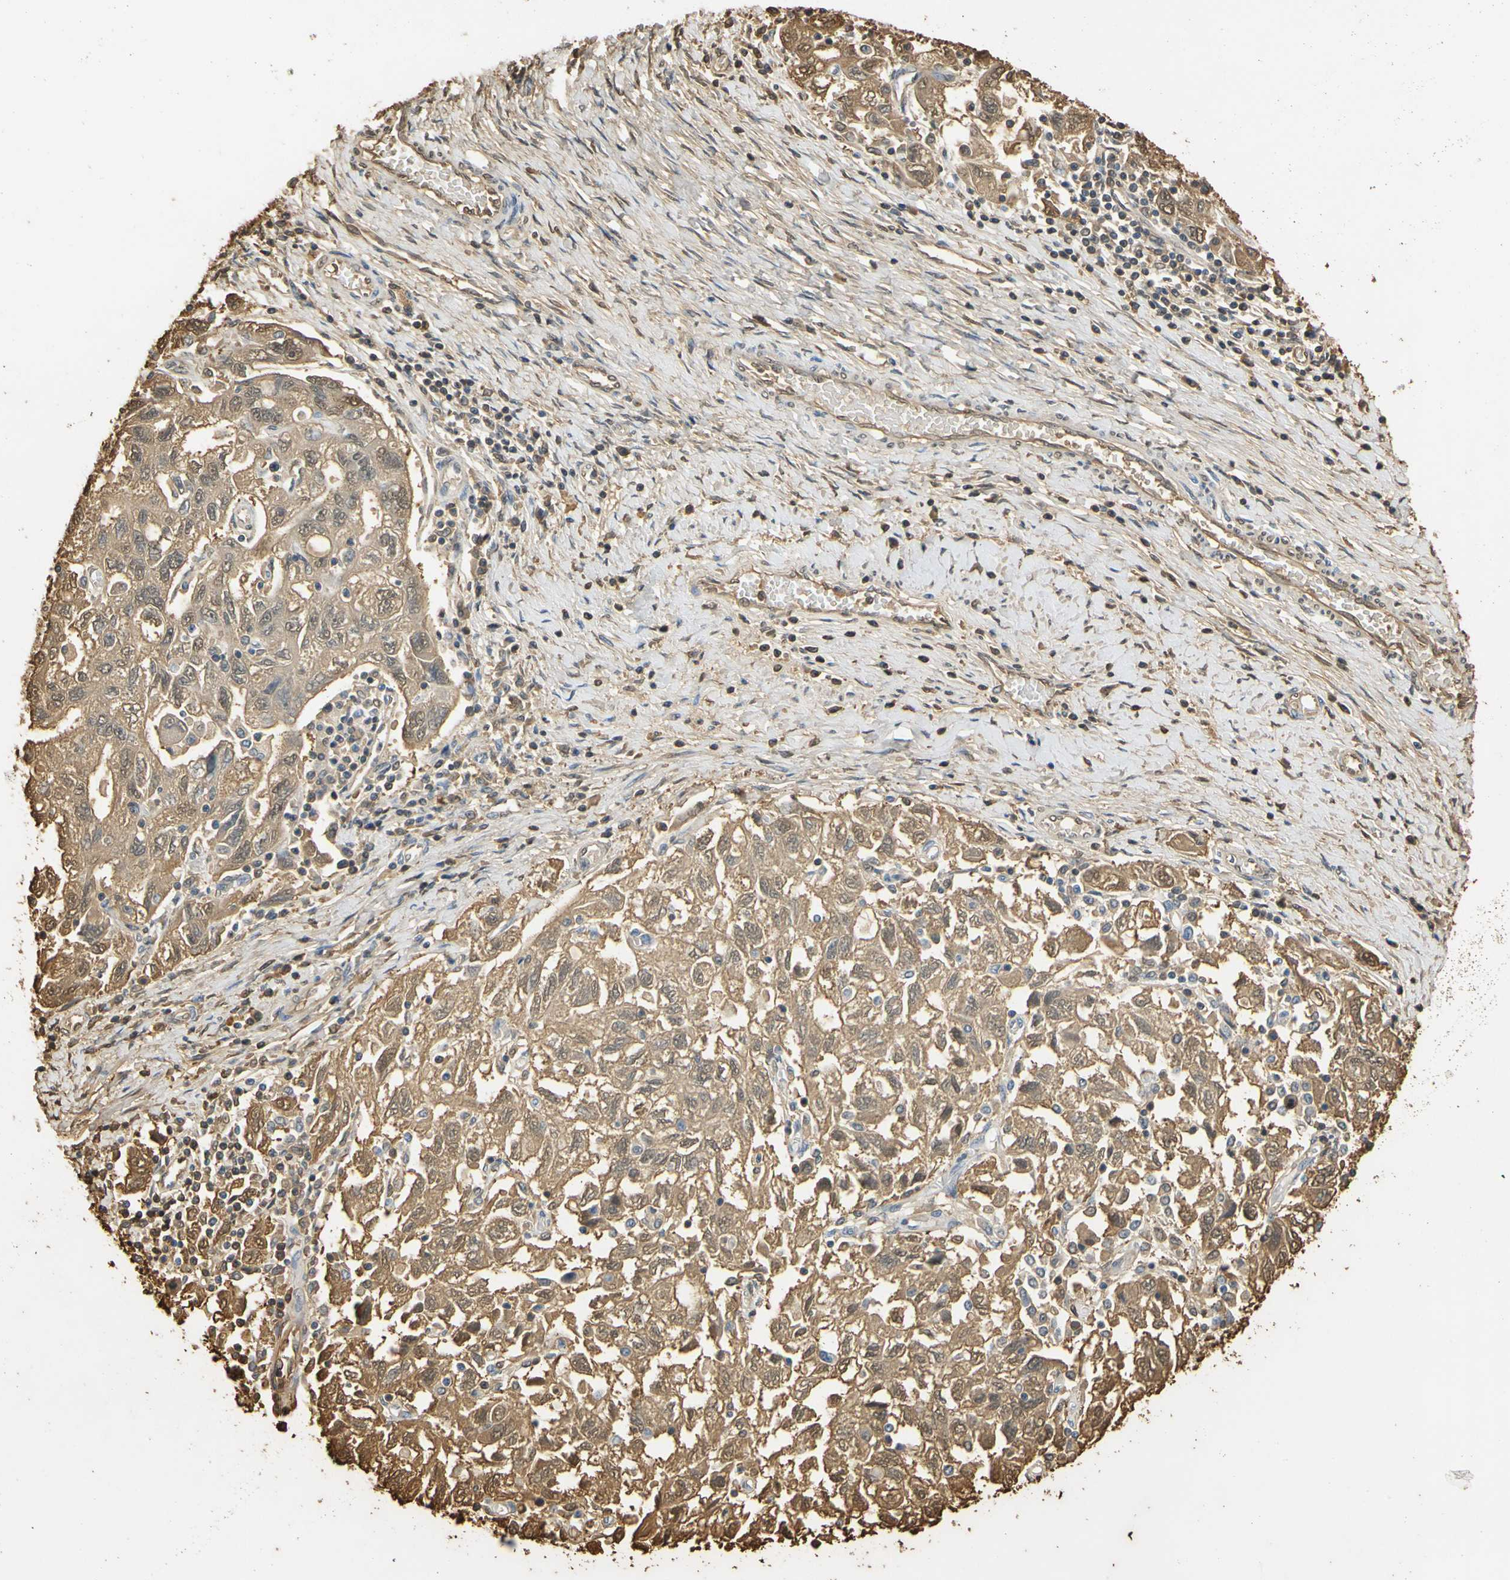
{"staining": {"intensity": "moderate", "quantity": ">75%", "location": "cytoplasmic/membranous,nuclear"}, "tissue": "ovarian cancer", "cell_type": "Tumor cells", "image_type": "cancer", "snomed": [{"axis": "morphology", "description": "Carcinoma, NOS"}, {"axis": "morphology", "description": "Cystadenocarcinoma, serous, NOS"}, {"axis": "topography", "description": "Ovary"}], "caption": "Tumor cells show medium levels of moderate cytoplasmic/membranous and nuclear positivity in about >75% of cells in ovarian cancer. (IHC, brightfield microscopy, high magnification).", "gene": "S100A6", "patient": {"sex": "female", "age": 69}}